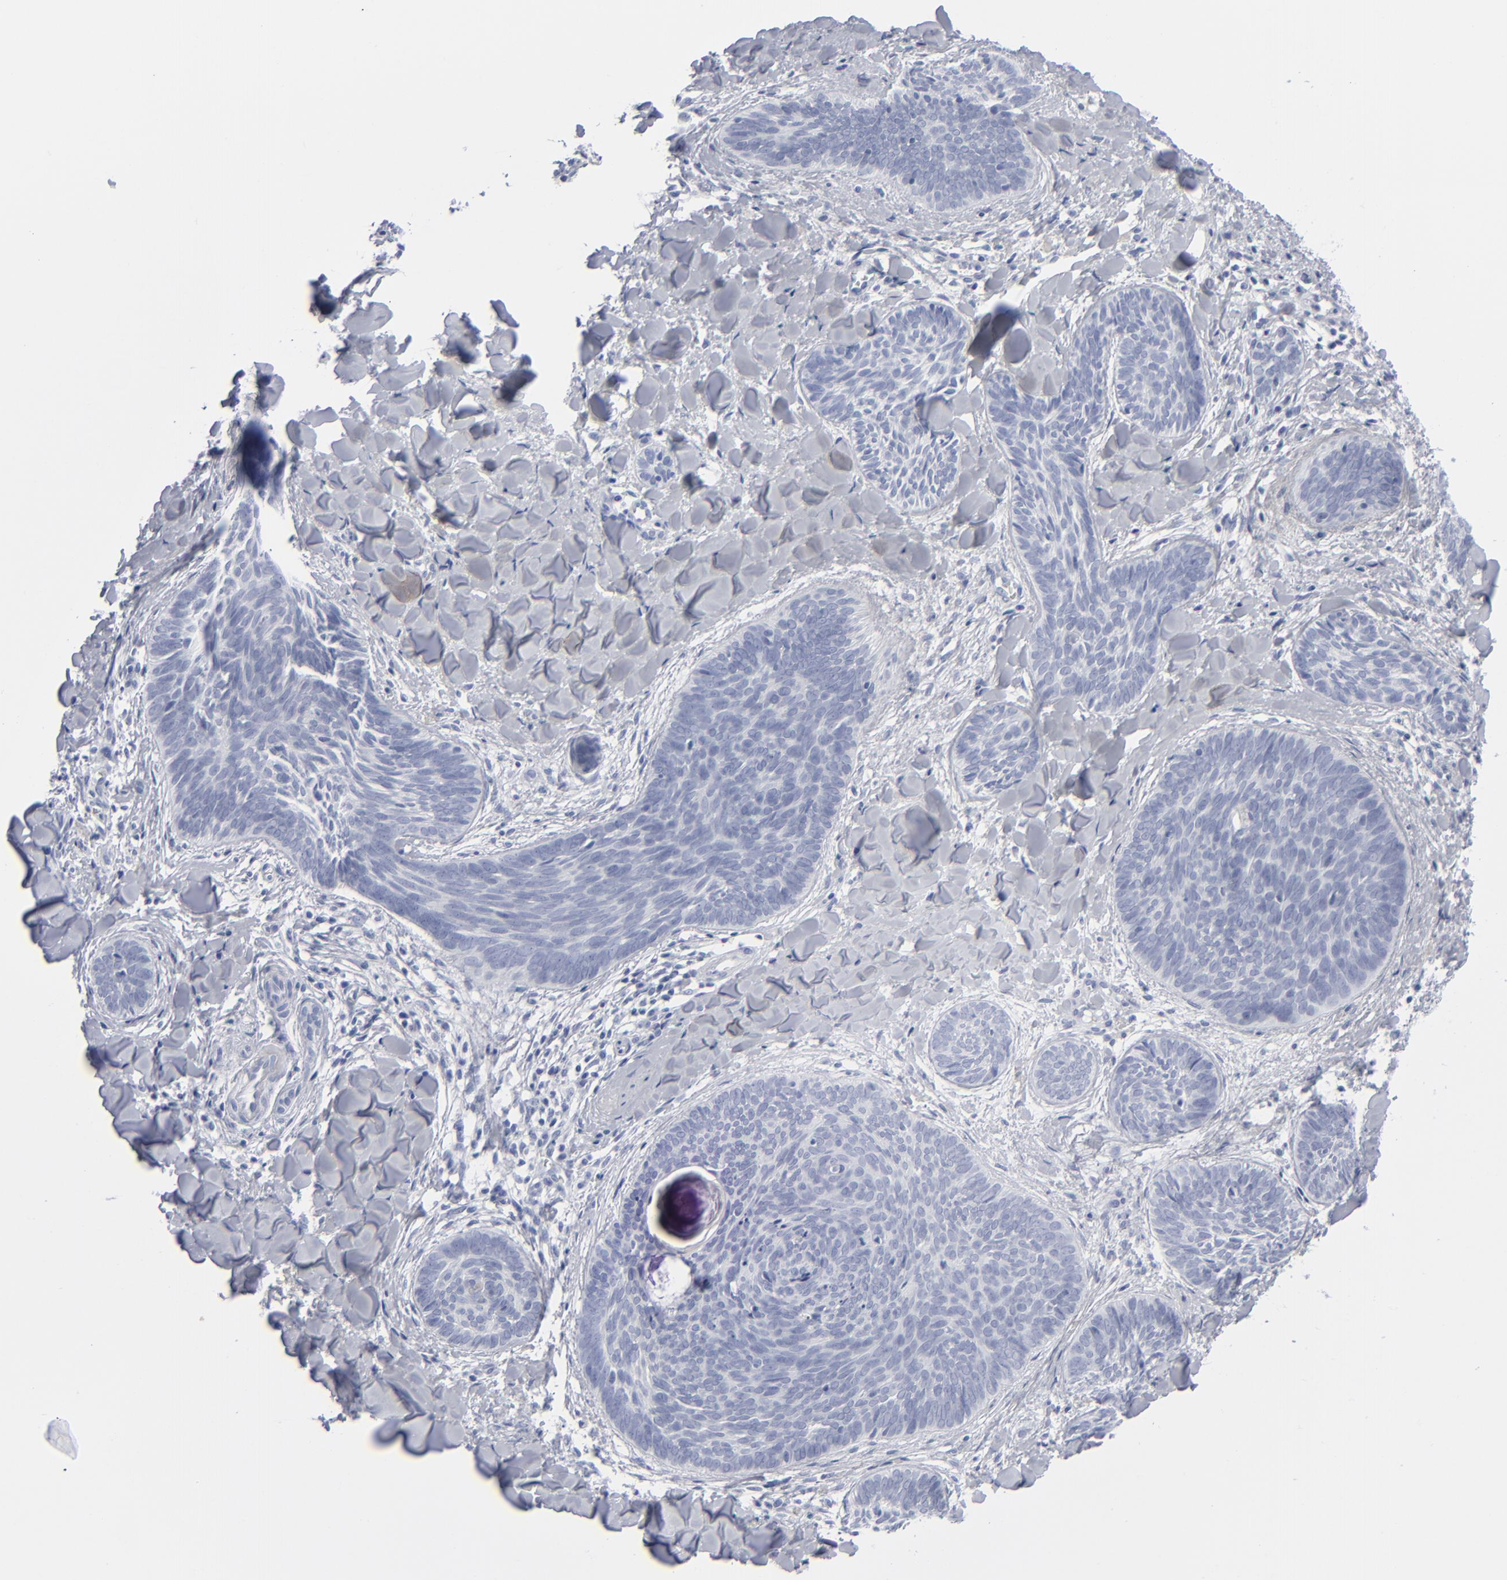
{"staining": {"intensity": "negative", "quantity": "none", "location": "none"}, "tissue": "skin cancer", "cell_type": "Tumor cells", "image_type": "cancer", "snomed": [{"axis": "morphology", "description": "Basal cell carcinoma"}, {"axis": "topography", "description": "Skin"}], "caption": "Micrograph shows no protein staining in tumor cells of basal cell carcinoma (skin) tissue.", "gene": "MSLN", "patient": {"sex": "female", "age": 81}}